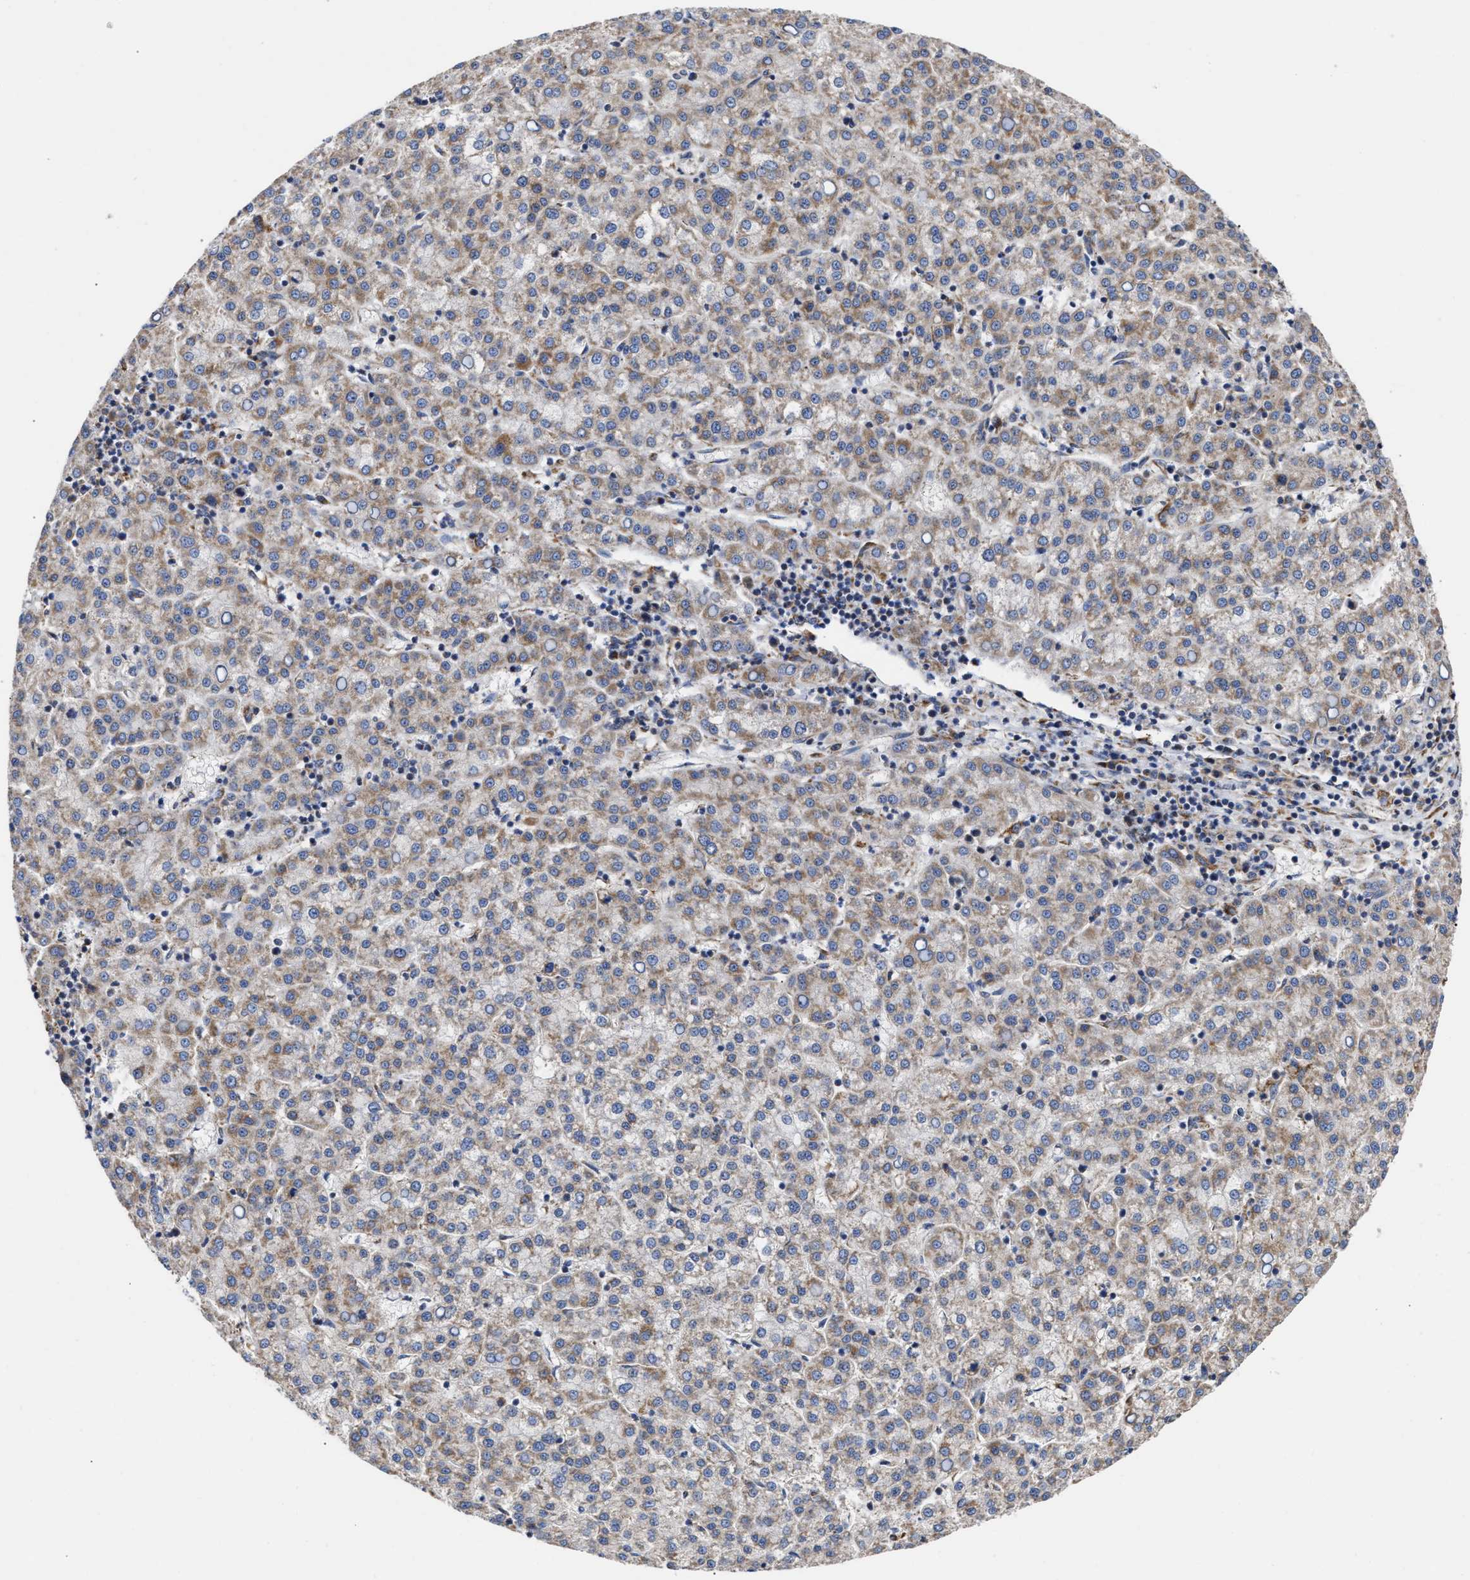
{"staining": {"intensity": "weak", "quantity": ">75%", "location": "cytoplasmic/membranous"}, "tissue": "liver cancer", "cell_type": "Tumor cells", "image_type": "cancer", "snomed": [{"axis": "morphology", "description": "Carcinoma, Hepatocellular, NOS"}, {"axis": "topography", "description": "Liver"}], "caption": "Hepatocellular carcinoma (liver) stained with DAB IHC reveals low levels of weak cytoplasmic/membranous expression in about >75% of tumor cells.", "gene": "MALSU1", "patient": {"sex": "female", "age": 58}}